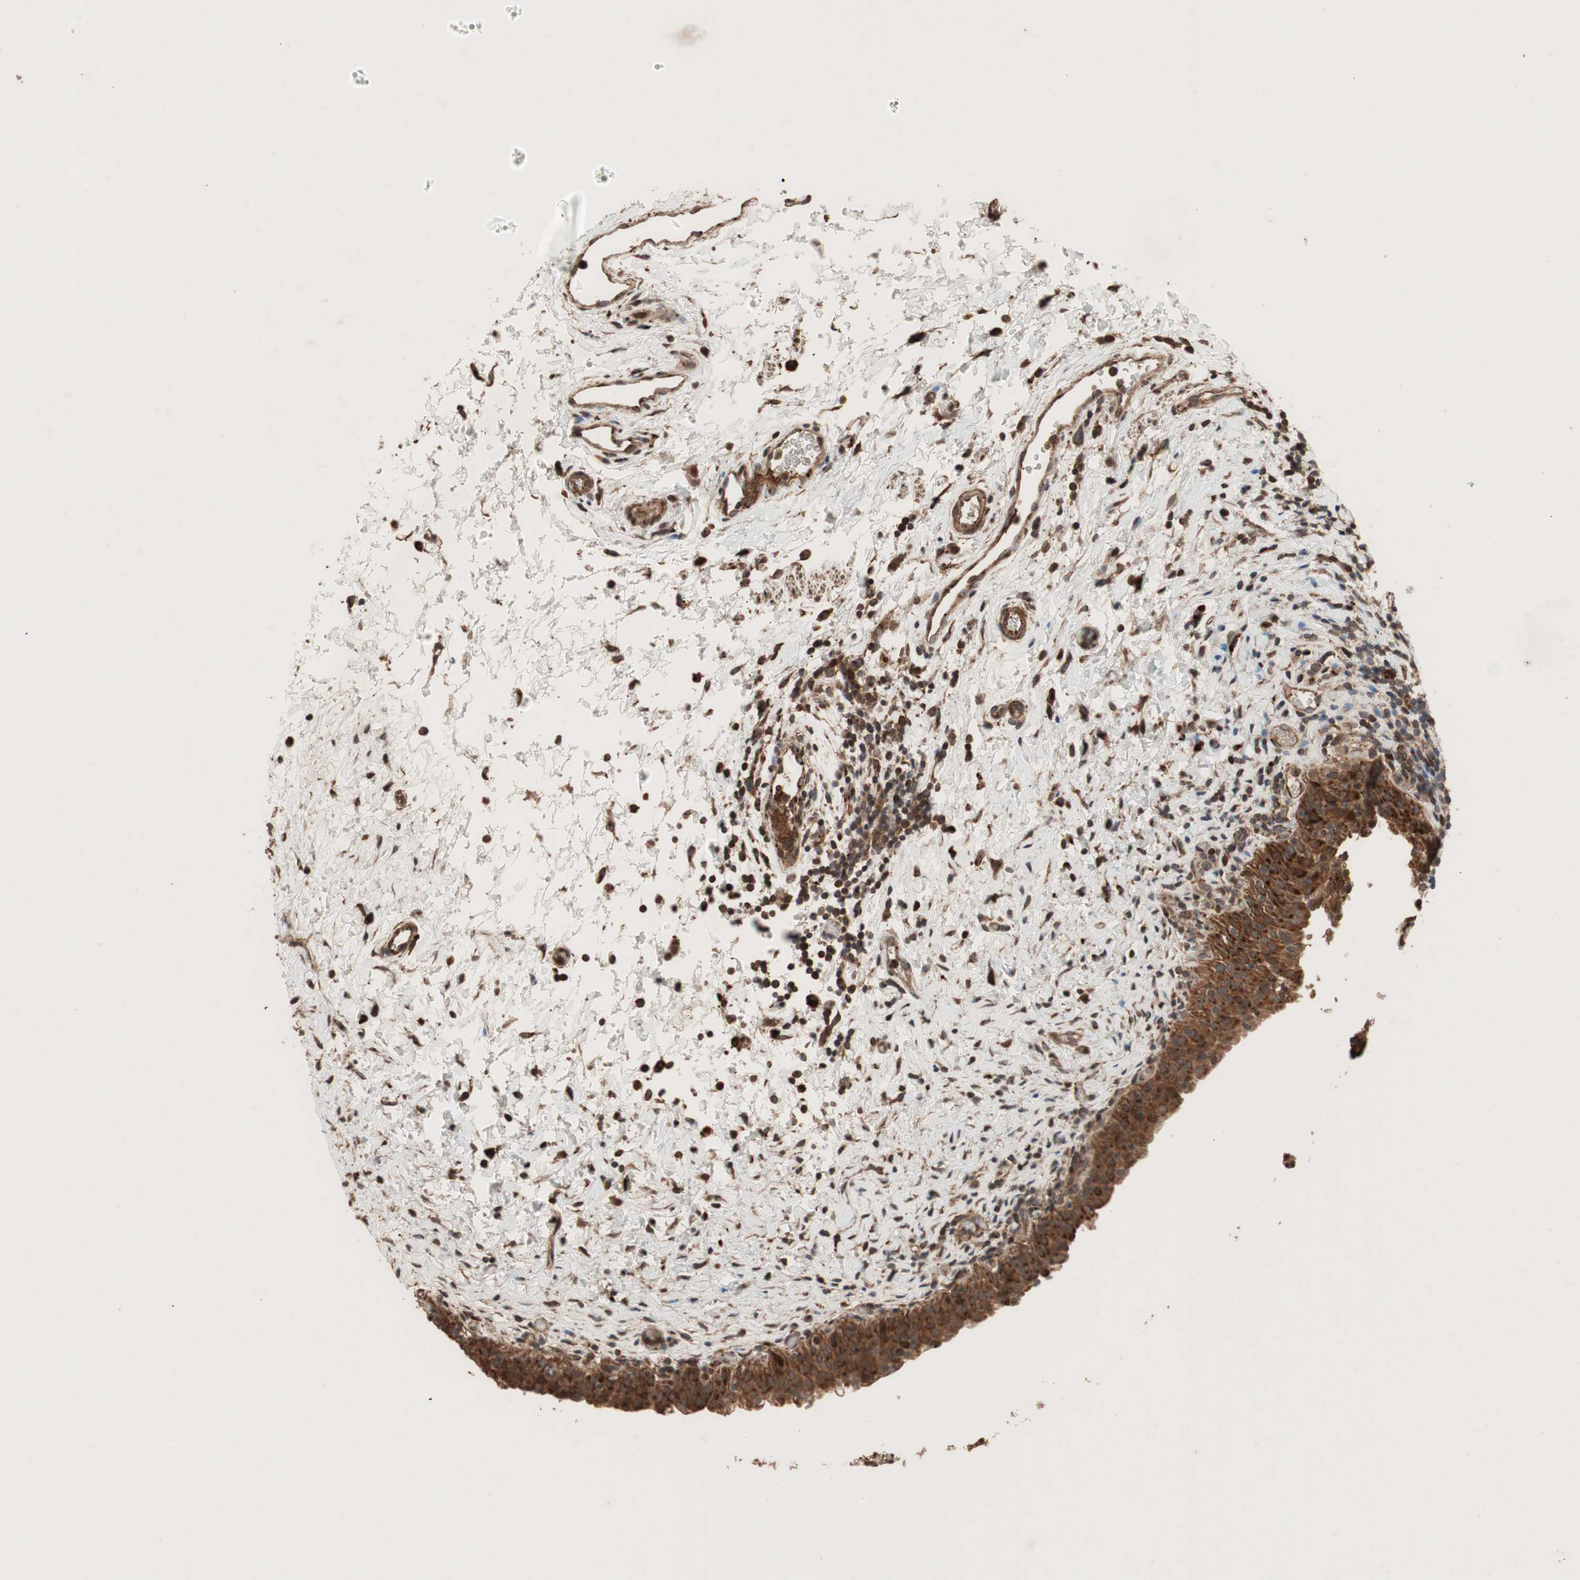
{"staining": {"intensity": "strong", "quantity": ">75%", "location": "cytoplasmic/membranous"}, "tissue": "urinary bladder", "cell_type": "Urothelial cells", "image_type": "normal", "snomed": [{"axis": "morphology", "description": "Normal tissue, NOS"}, {"axis": "topography", "description": "Urinary bladder"}], "caption": "DAB (3,3'-diaminobenzidine) immunohistochemical staining of normal urinary bladder reveals strong cytoplasmic/membranous protein positivity in about >75% of urothelial cells.", "gene": "RAB1A", "patient": {"sex": "male", "age": 51}}